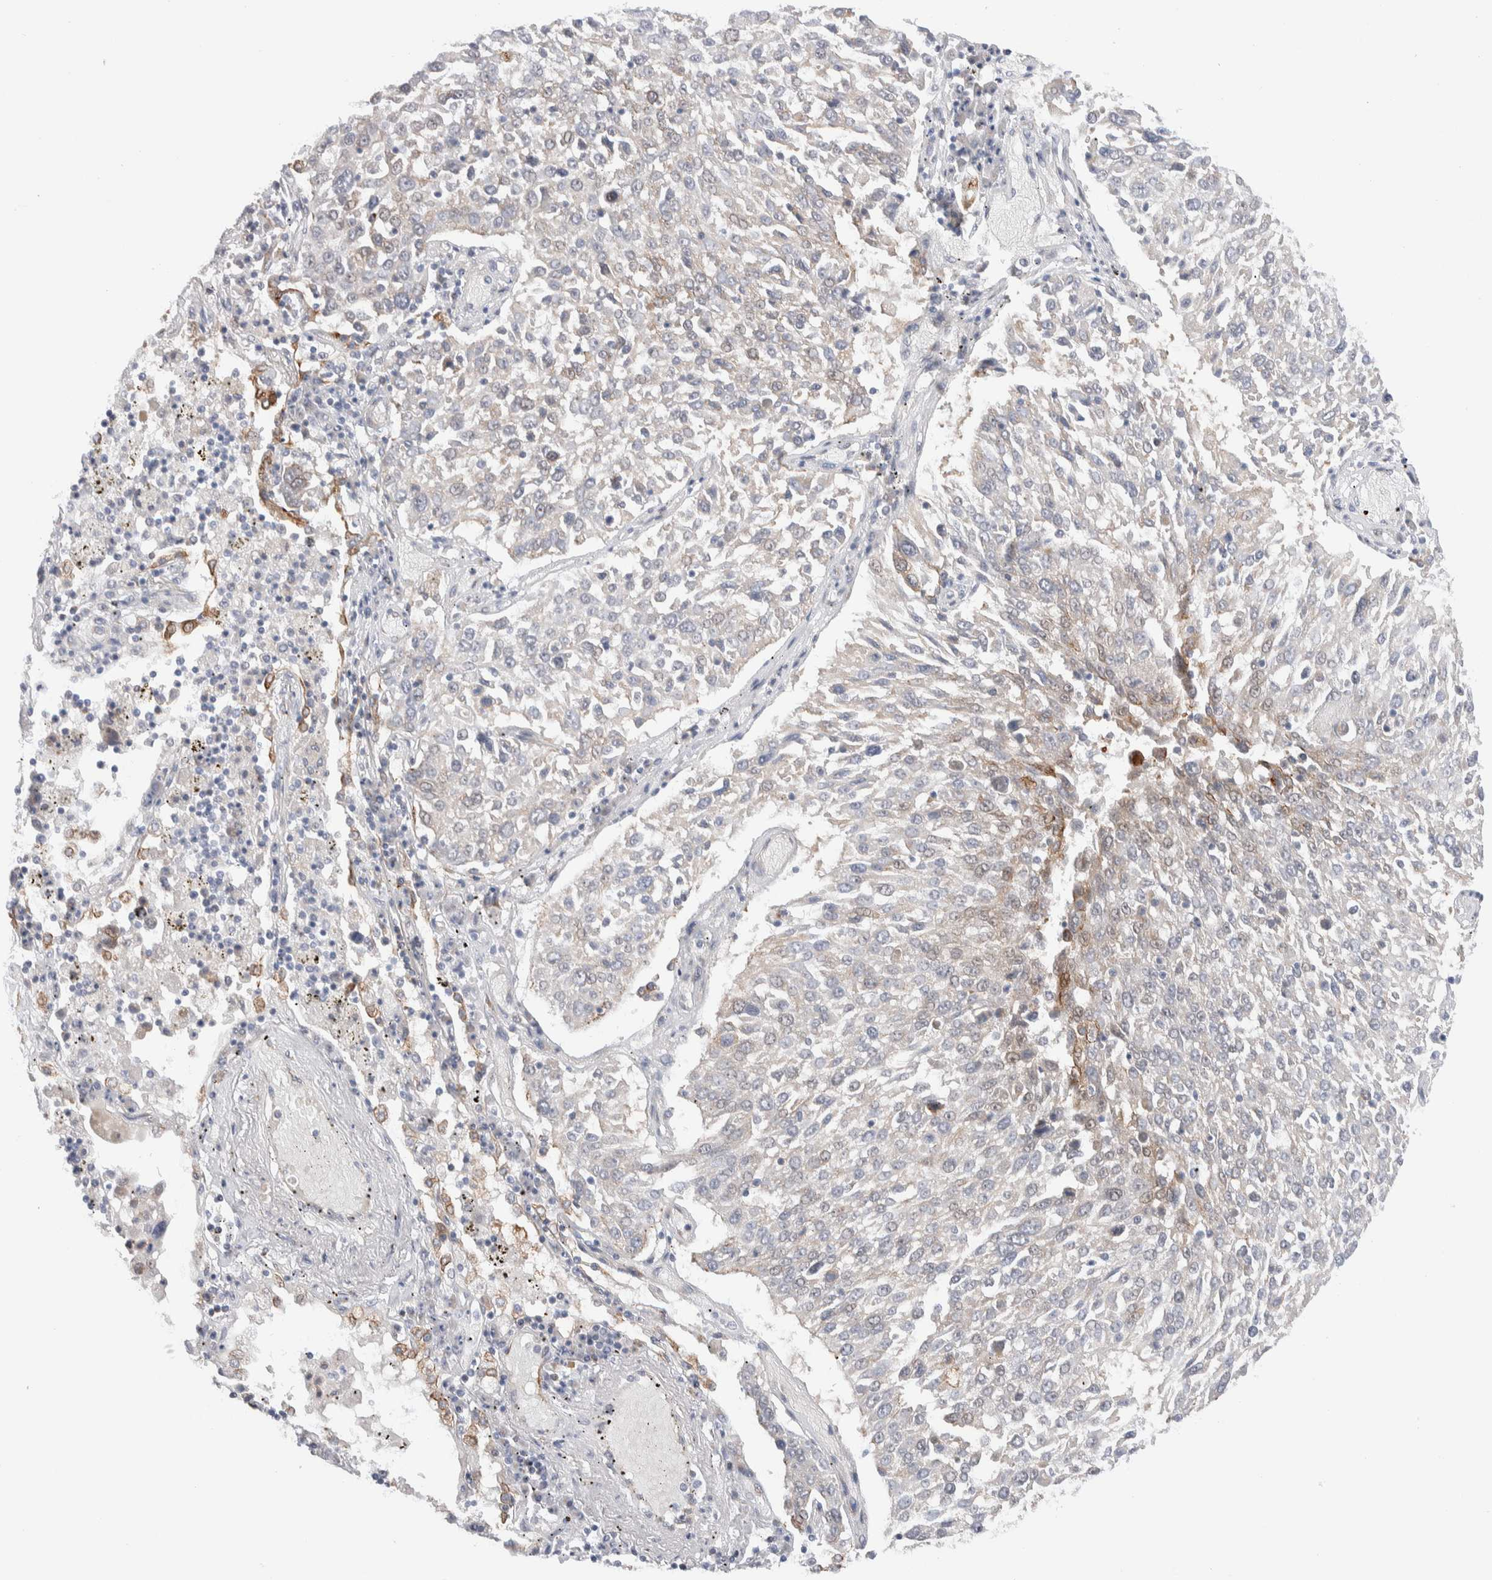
{"staining": {"intensity": "weak", "quantity": "<25%", "location": "cytoplasmic/membranous"}, "tissue": "lung cancer", "cell_type": "Tumor cells", "image_type": "cancer", "snomed": [{"axis": "morphology", "description": "Squamous cell carcinoma, NOS"}, {"axis": "topography", "description": "Lung"}], "caption": "Immunohistochemistry image of neoplastic tissue: lung cancer stained with DAB (3,3'-diaminobenzidine) demonstrates no significant protein expression in tumor cells.", "gene": "C1orf112", "patient": {"sex": "male", "age": 65}}